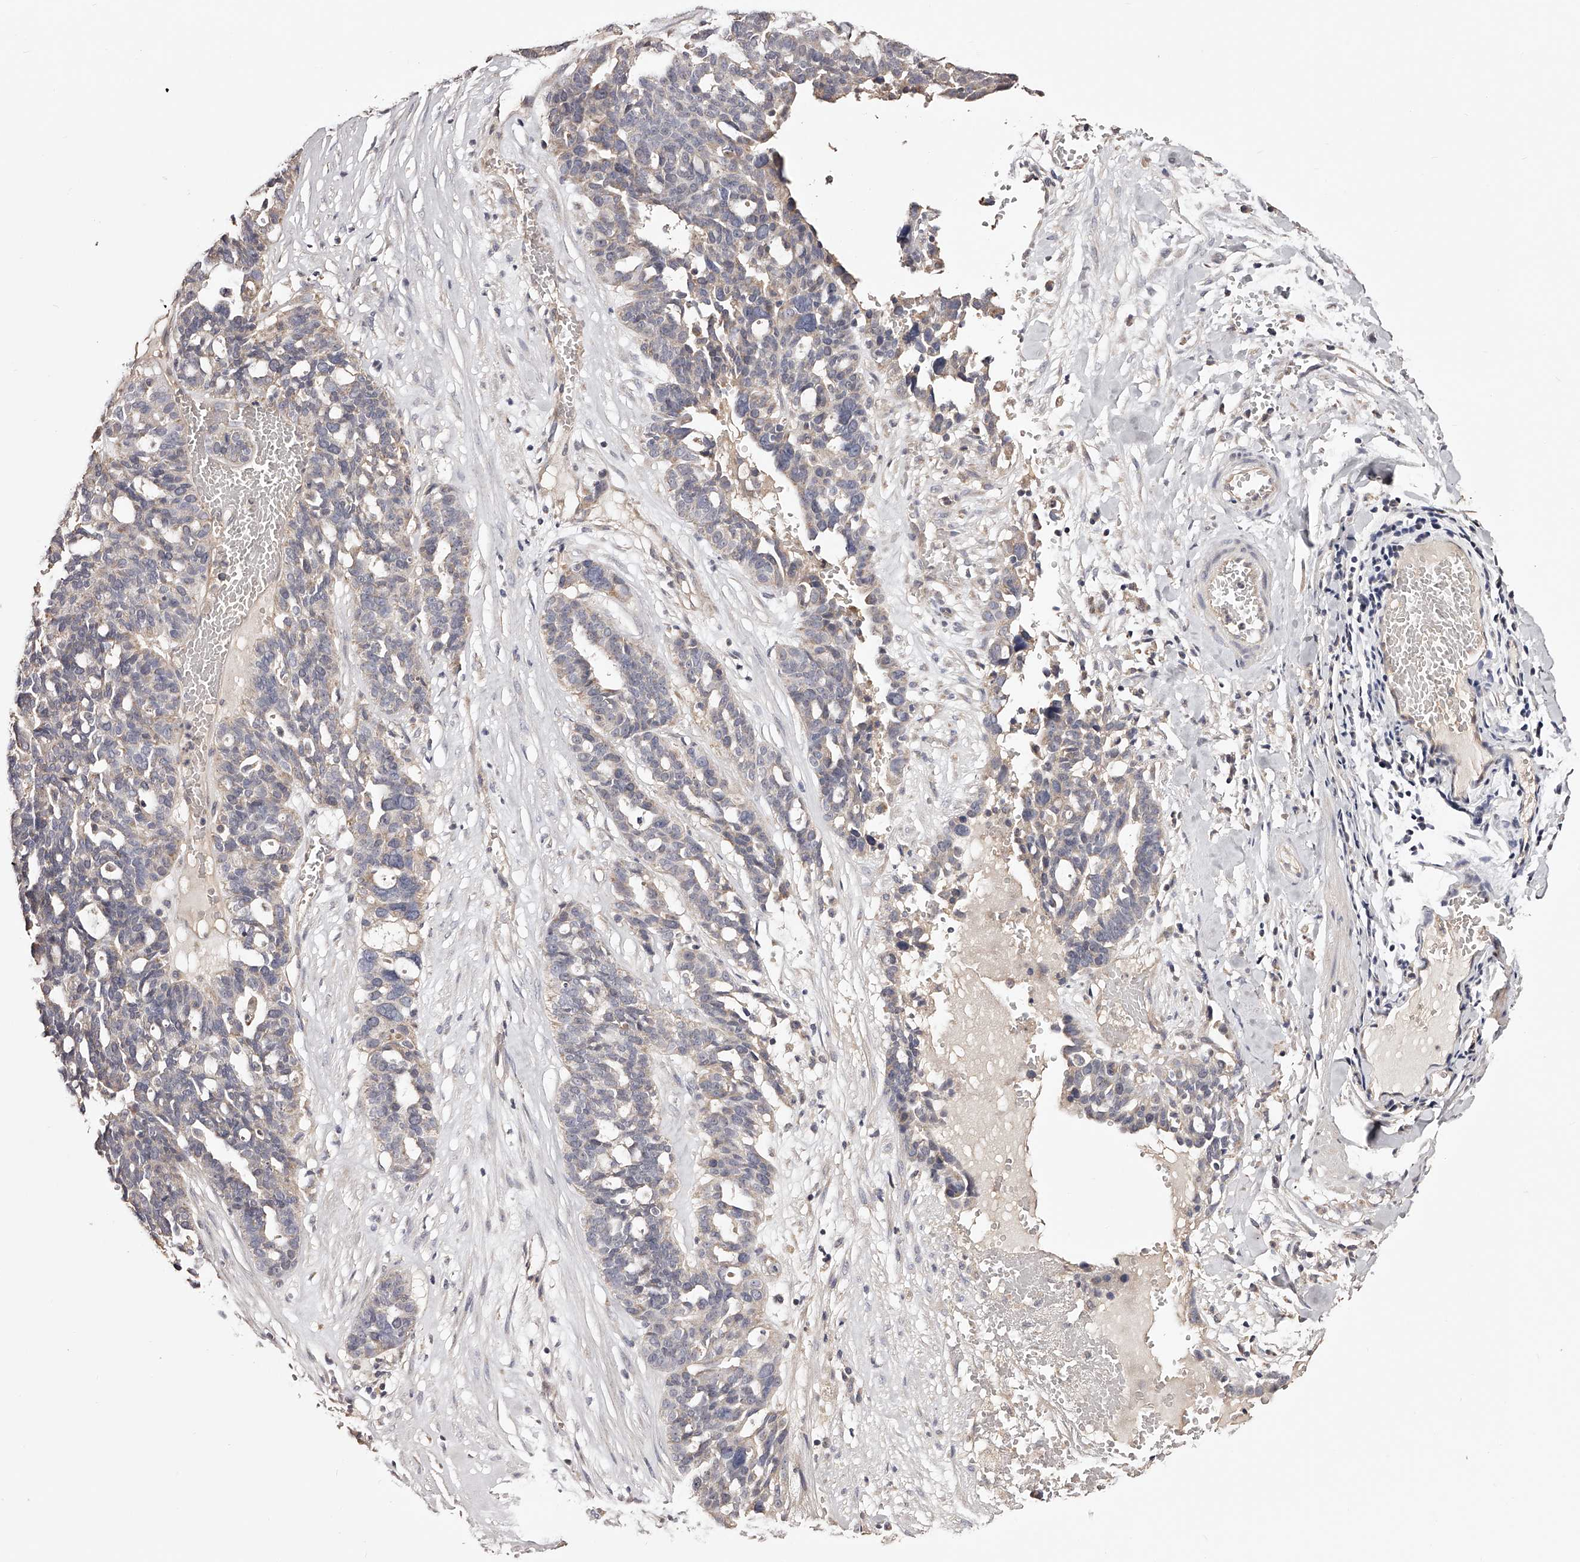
{"staining": {"intensity": "negative", "quantity": "none", "location": "none"}, "tissue": "ovarian cancer", "cell_type": "Tumor cells", "image_type": "cancer", "snomed": [{"axis": "morphology", "description": "Cystadenocarcinoma, serous, NOS"}, {"axis": "topography", "description": "Ovary"}], "caption": "Immunohistochemistry micrograph of serous cystadenocarcinoma (ovarian) stained for a protein (brown), which reveals no expression in tumor cells.", "gene": "USP21", "patient": {"sex": "female", "age": 59}}